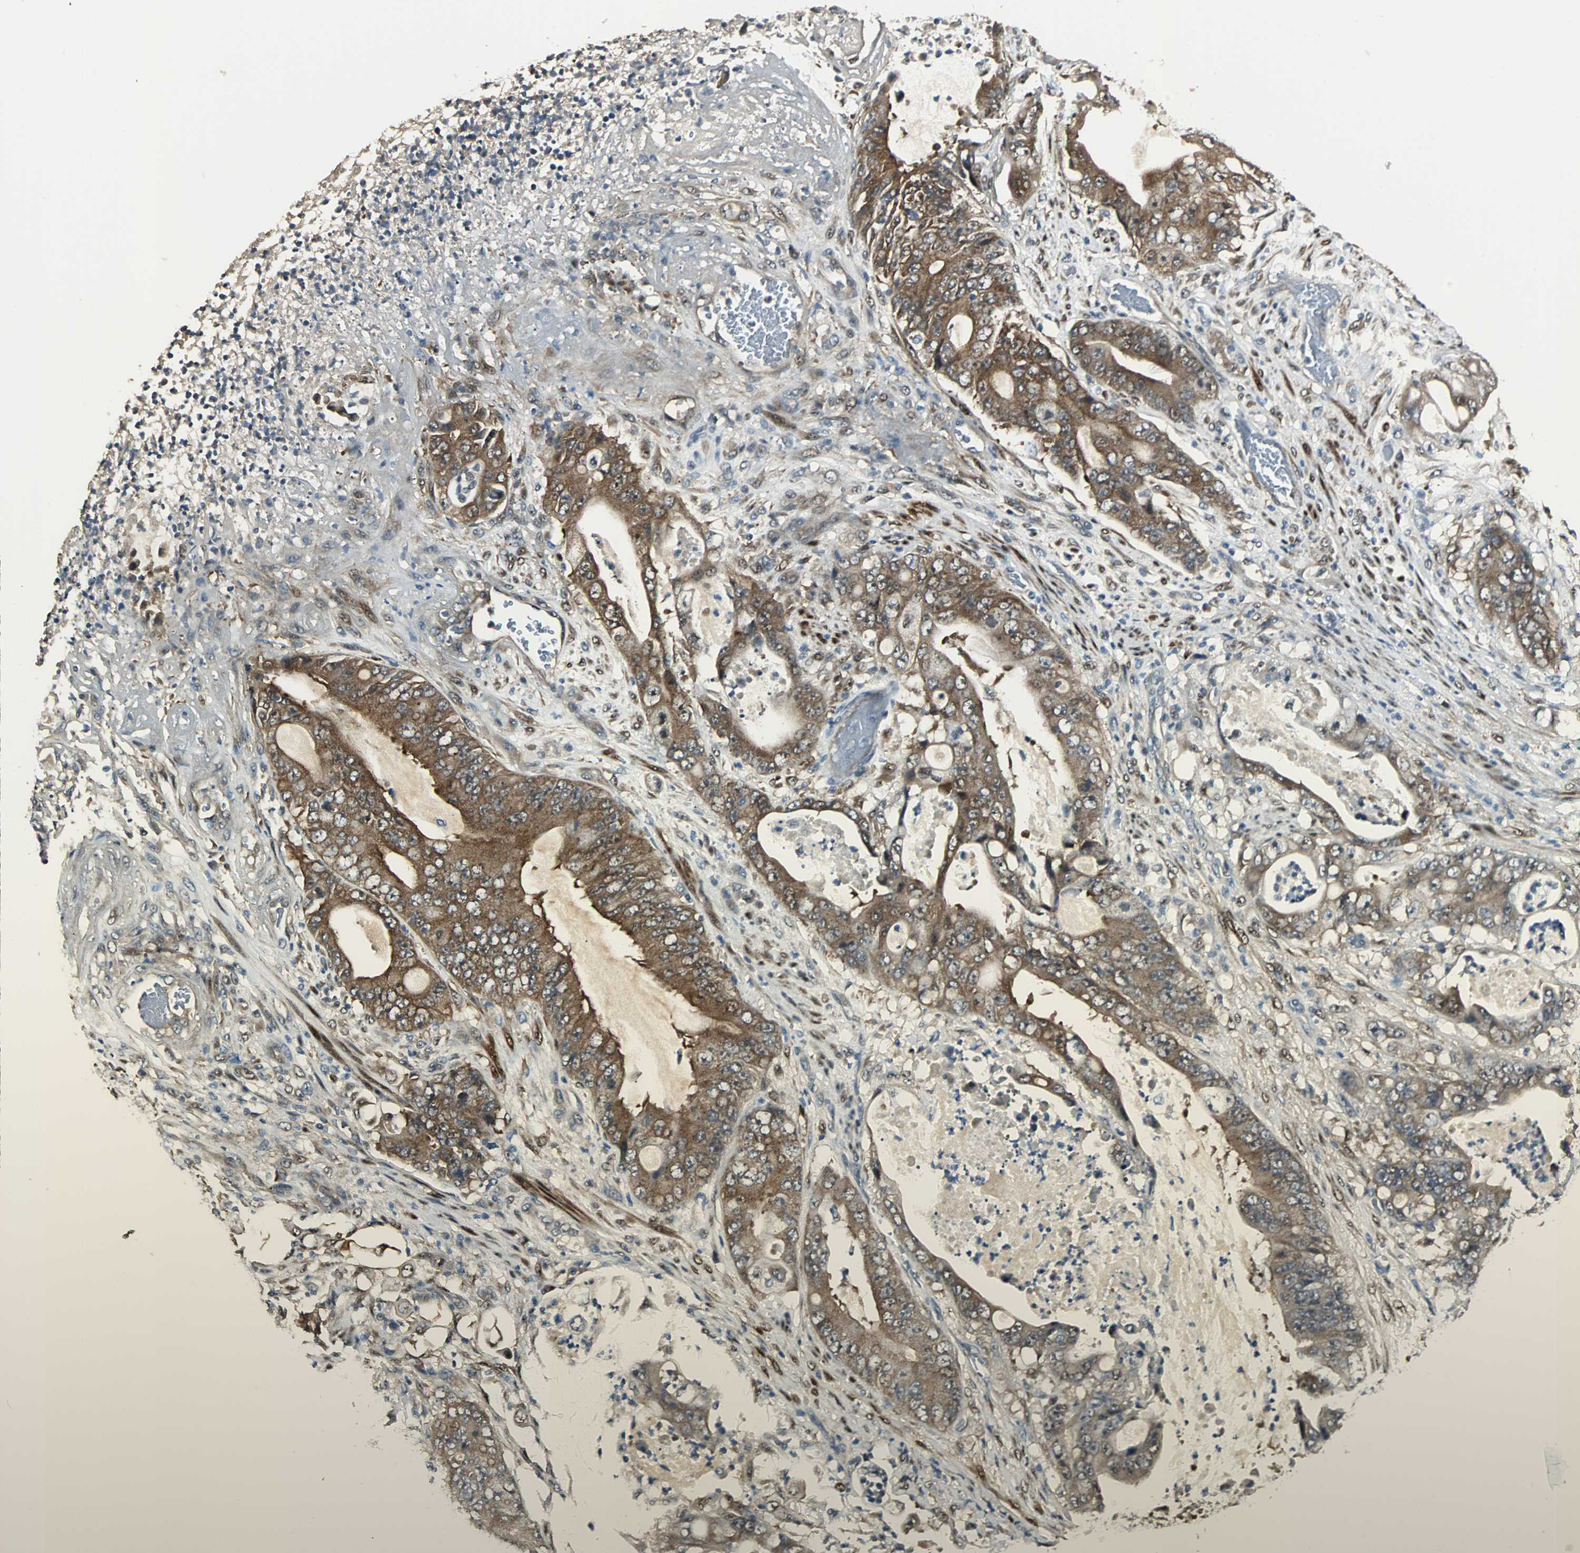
{"staining": {"intensity": "strong", "quantity": ">75%", "location": "cytoplasmic/membranous,nuclear"}, "tissue": "stomach cancer", "cell_type": "Tumor cells", "image_type": "cancer", "snomed": [{"axis": "morphology", "description": "Adenocarcinoma, NOS"}, {"axis": "topography", "description": "Stomach"}], "caption": "IHC of stomach cancer exhibits high levels of strong cytoplasmic/membranous and nuclear staining in about >75% of tumor cells.", "gene": "FHL2", "patient": {"sex": "female", "age": 73}}